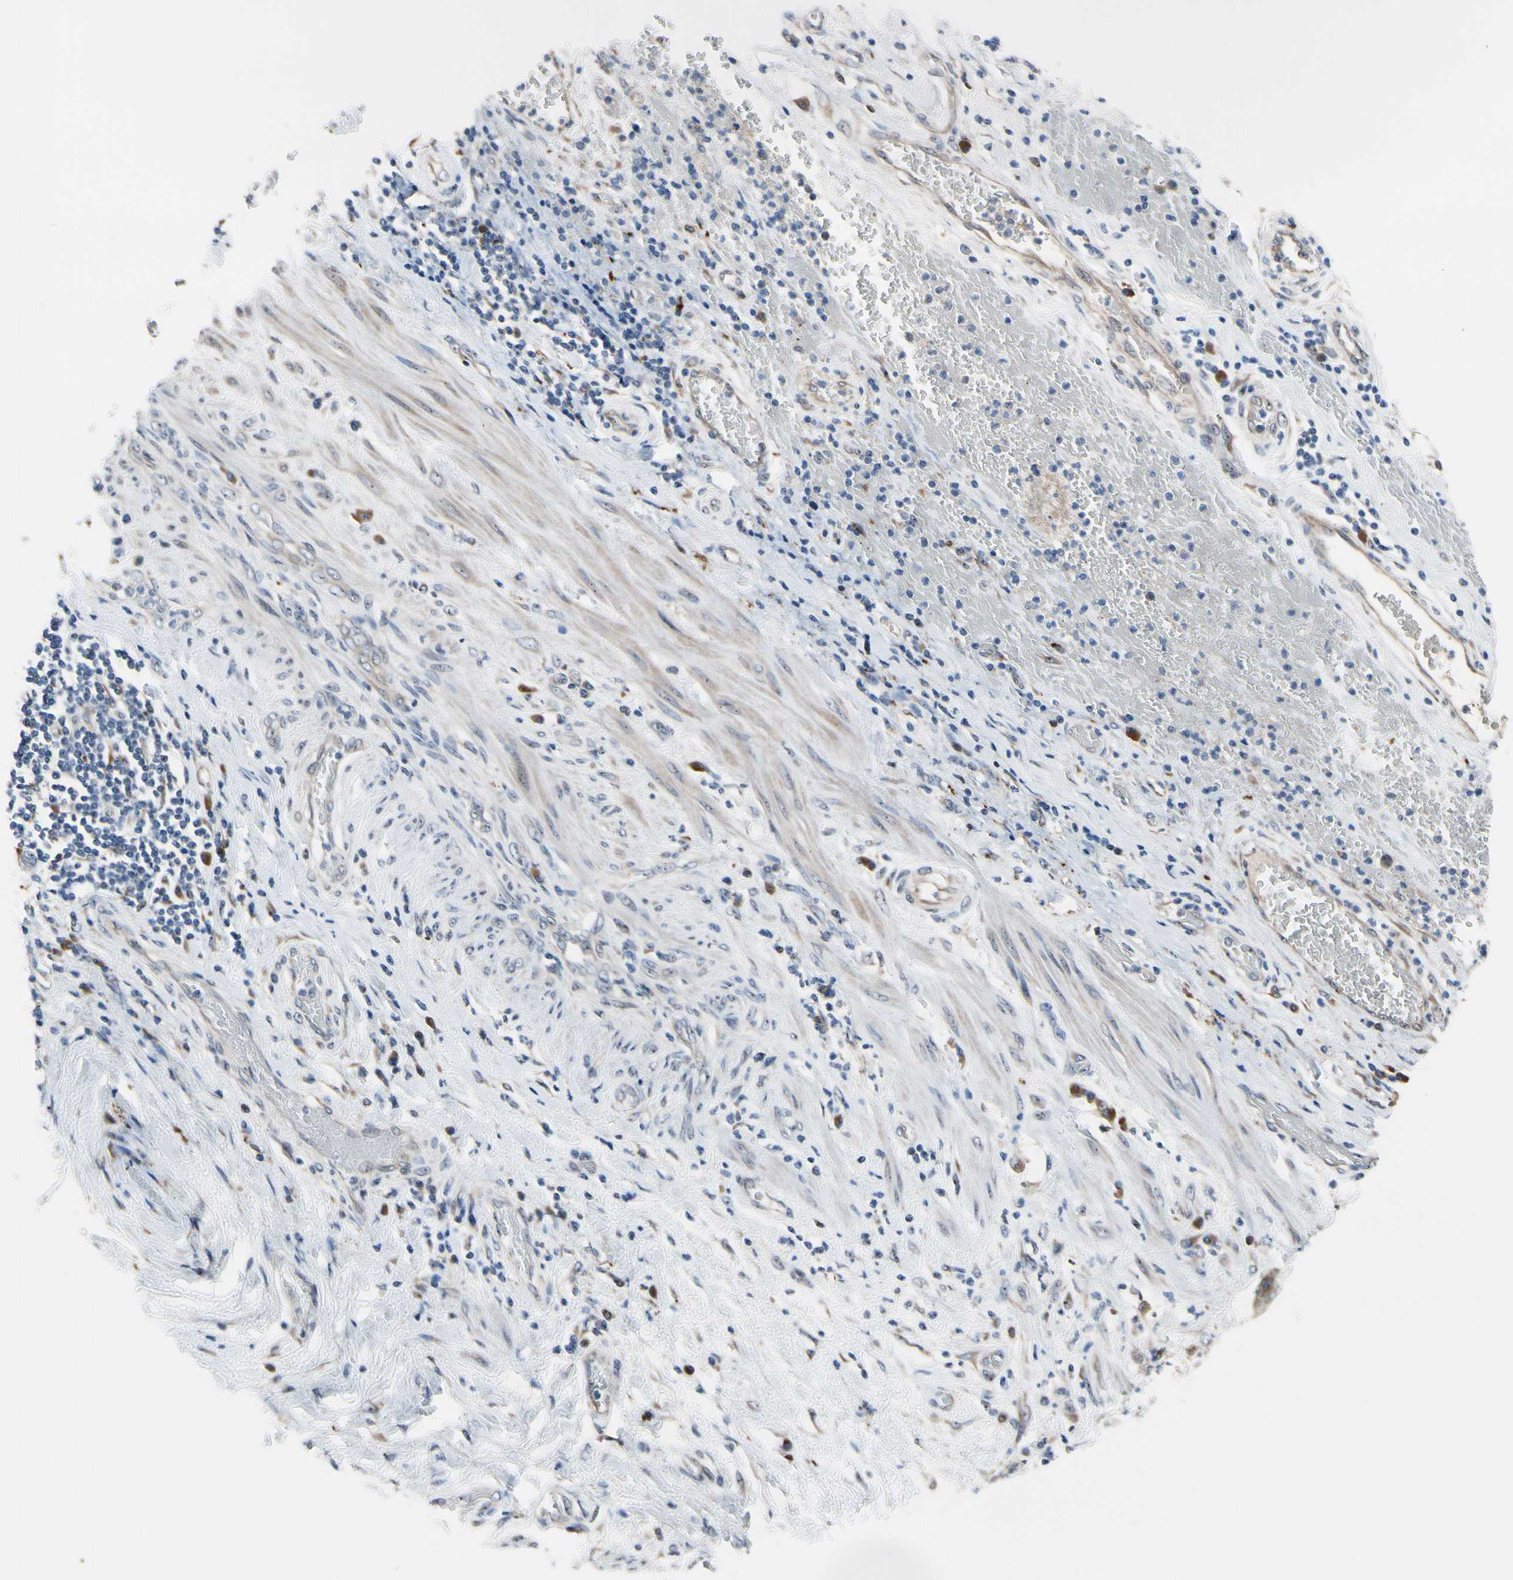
{"staining": {"intensity": "weak", "quantity": ">75%", "location": "cytoplasmic/membranous"}, "tissue": "stomach cancer", "cell_type": "Tumor cells", "image_type": "cancer", "snomed": [{"axis": "morphology", "description": "Adenocarcinoma, NOS"}, {"axis": "topography", "description": "Stomach"}], "caption": "DAB immunohistochemical staining of human stomach cancer (adenocarcinoma) reveals weak cytoplasmic/membranous protein expression in approximately >75% of tumor cells. (Brightfield microscopy of DAB IHC at high magnification).", "gene": "TMED7", "patient": {"sex": "female", "age": 73}}